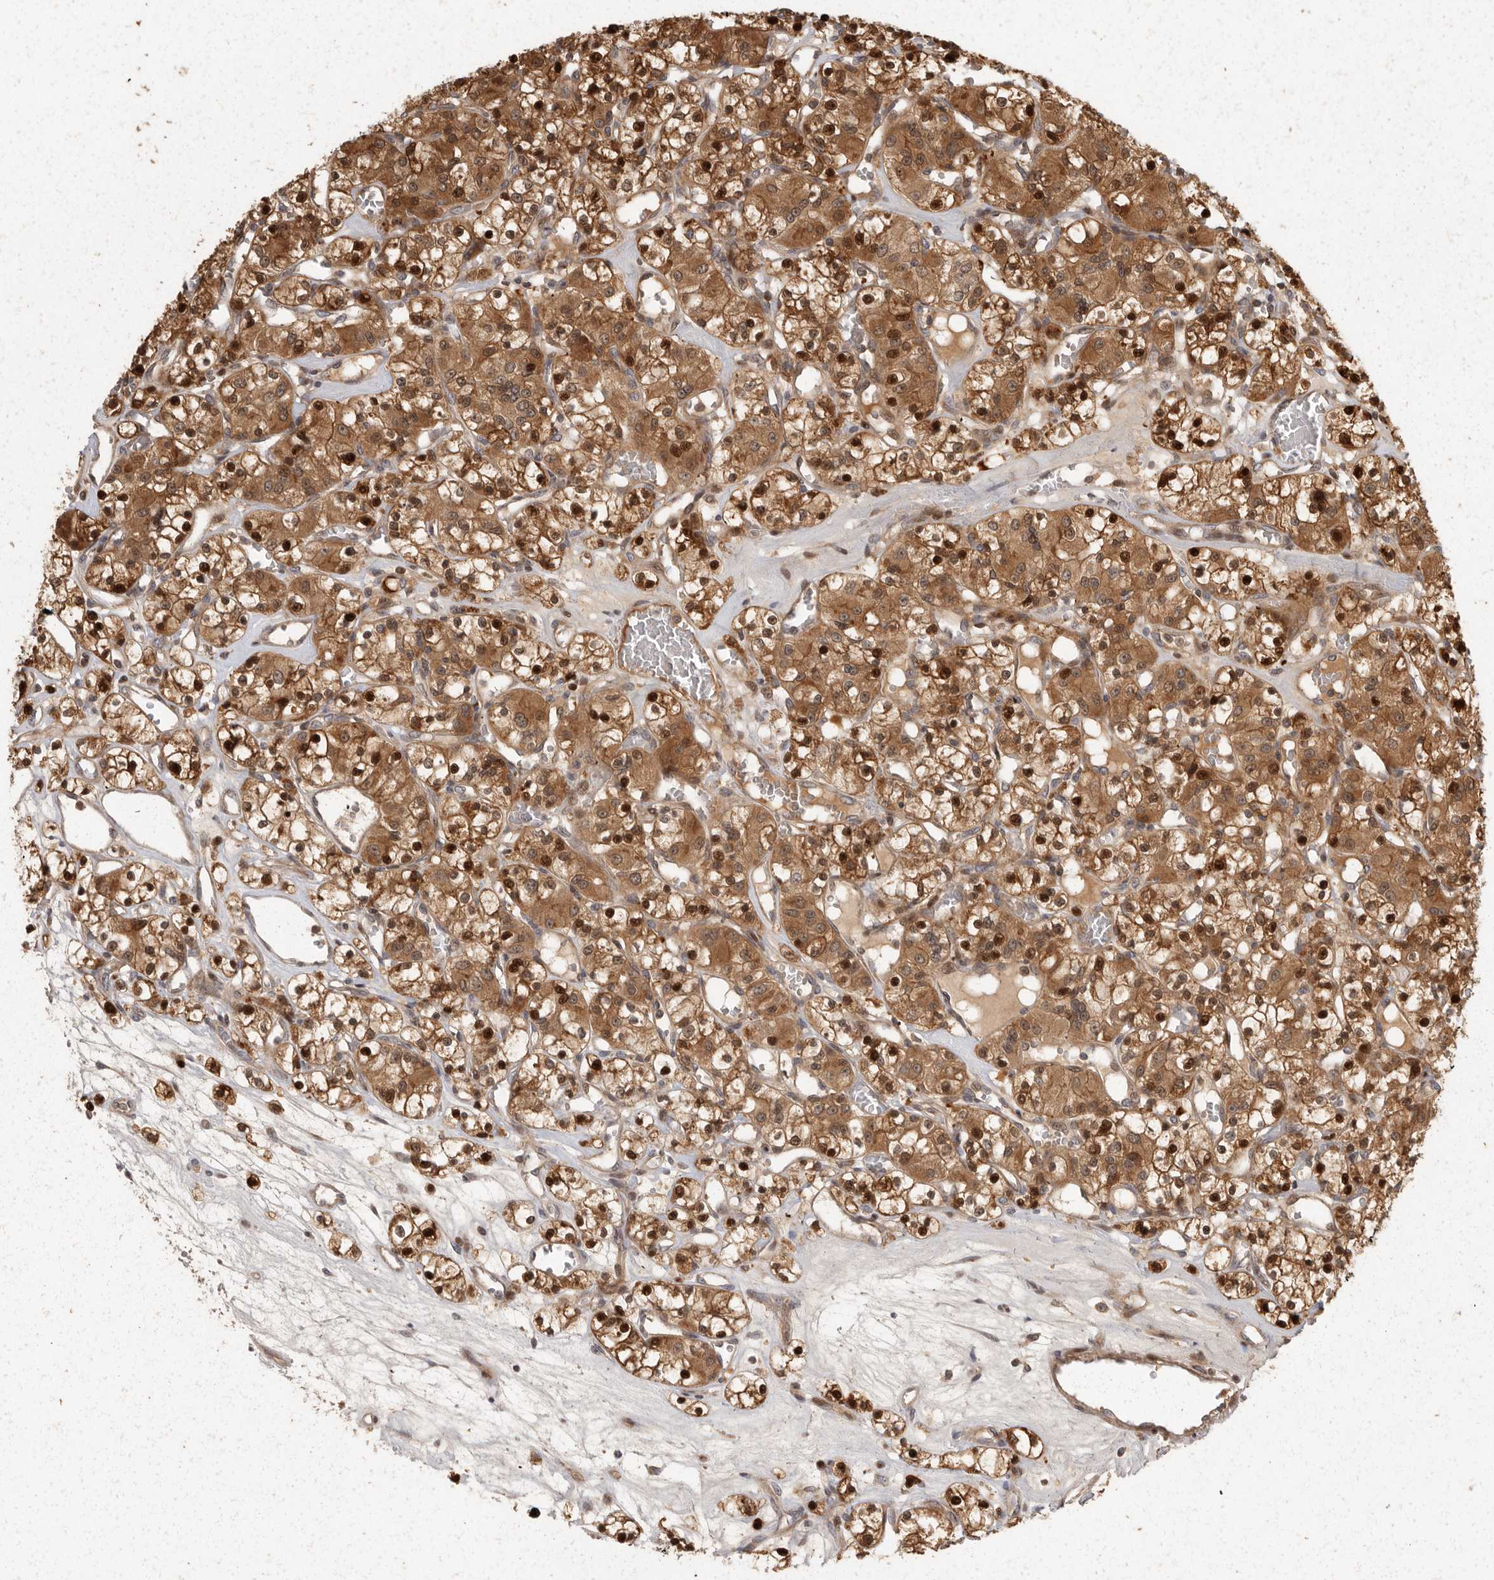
{"staining": {"intensity": "strong", "quantity": ">75%", "location": "cytoplasmic/membranous,nuclear"}, "tissue": "renal cancer", "cell_type": "Tumor cells", "image_type": "cancer", "snomed": [{"axis": "morphology", "description": "Adenocarcinoma, NOS"}, {"axis": "topography", "description": "Kidney"}], "caption": "Protein analysis of adenocarcinoma (renal) tissue exhibits strong cytoplasmic/membranous and nuclear expression in approximately >75% of tumor cells. The staining is performed using DAB (3,3'-diaminobenzidine) brown chromogen to label protein expression. The nuclei are counter-stained blue using hematoxylin.", "gene": "SWT1", "patient": {"sex": "female", "age": 59}}